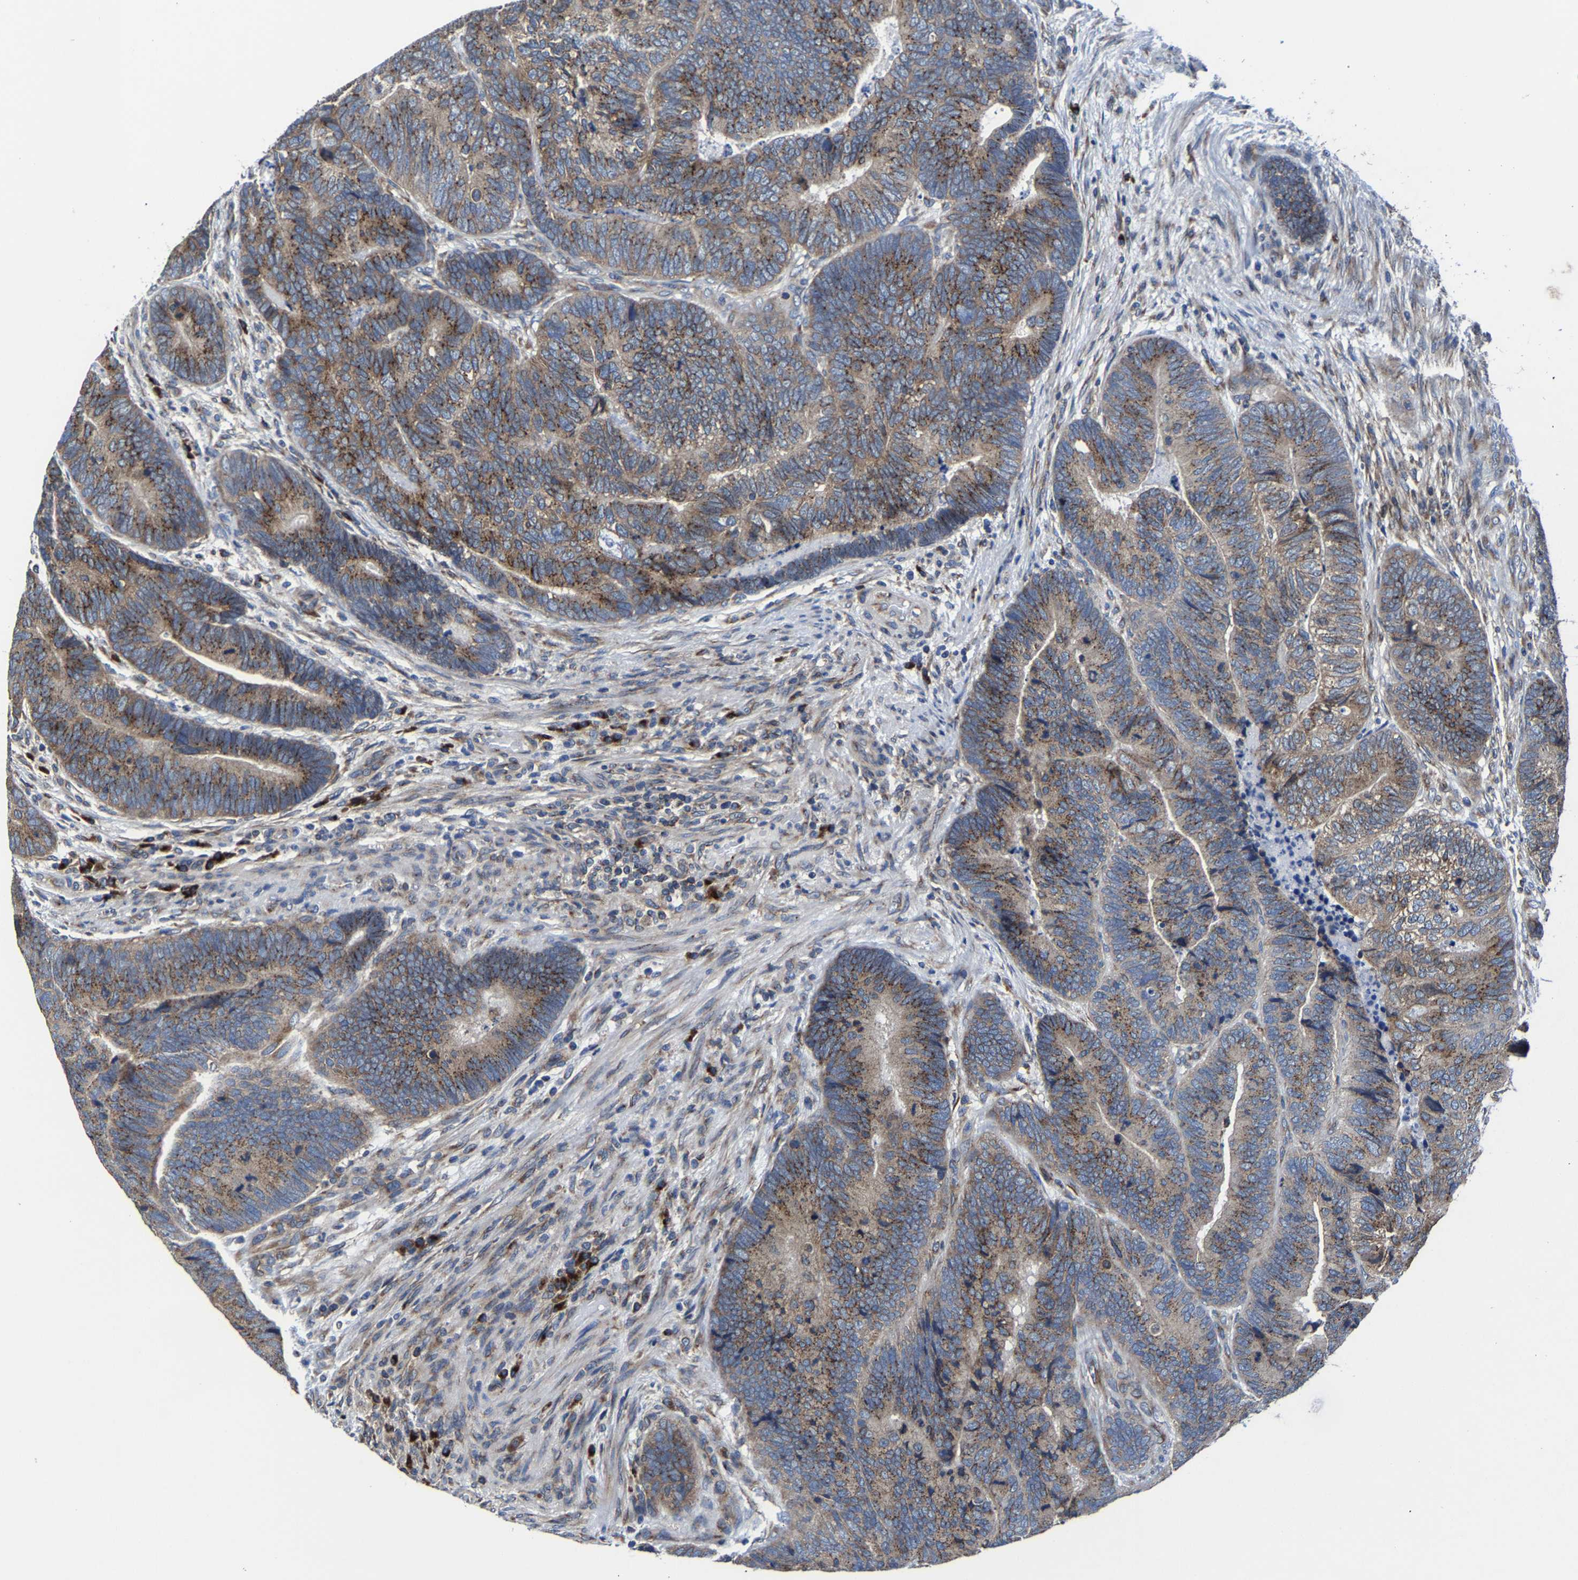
{"staining": {"intensity": "moderate", "quantity": "25%-75%", "location": "cytoplasmic/membranous"}, "tissue": "colorectal cancer", "cell_type": "Tumor cells", "image_type": "cancer", "snomed": [{"axis": "morphology", "description": "Adenocarcinoma, NOS"}, {"axis": "topography", "description": "Colon"}], "caption": "An IHC image of tumor tissue is shown. Protein staining in brown shows moderate cytoplasmic/membranous positivity in colorectal adenocarcinoma within tumor cells. (Stains: DAB (3,3'-diaminobenzidine) in brown, nuclei in blue, Microscopy: brightfield microscopy at high magnification).", "gene": "EBAG9", "patient": {"sex": "female", "age": 67}}